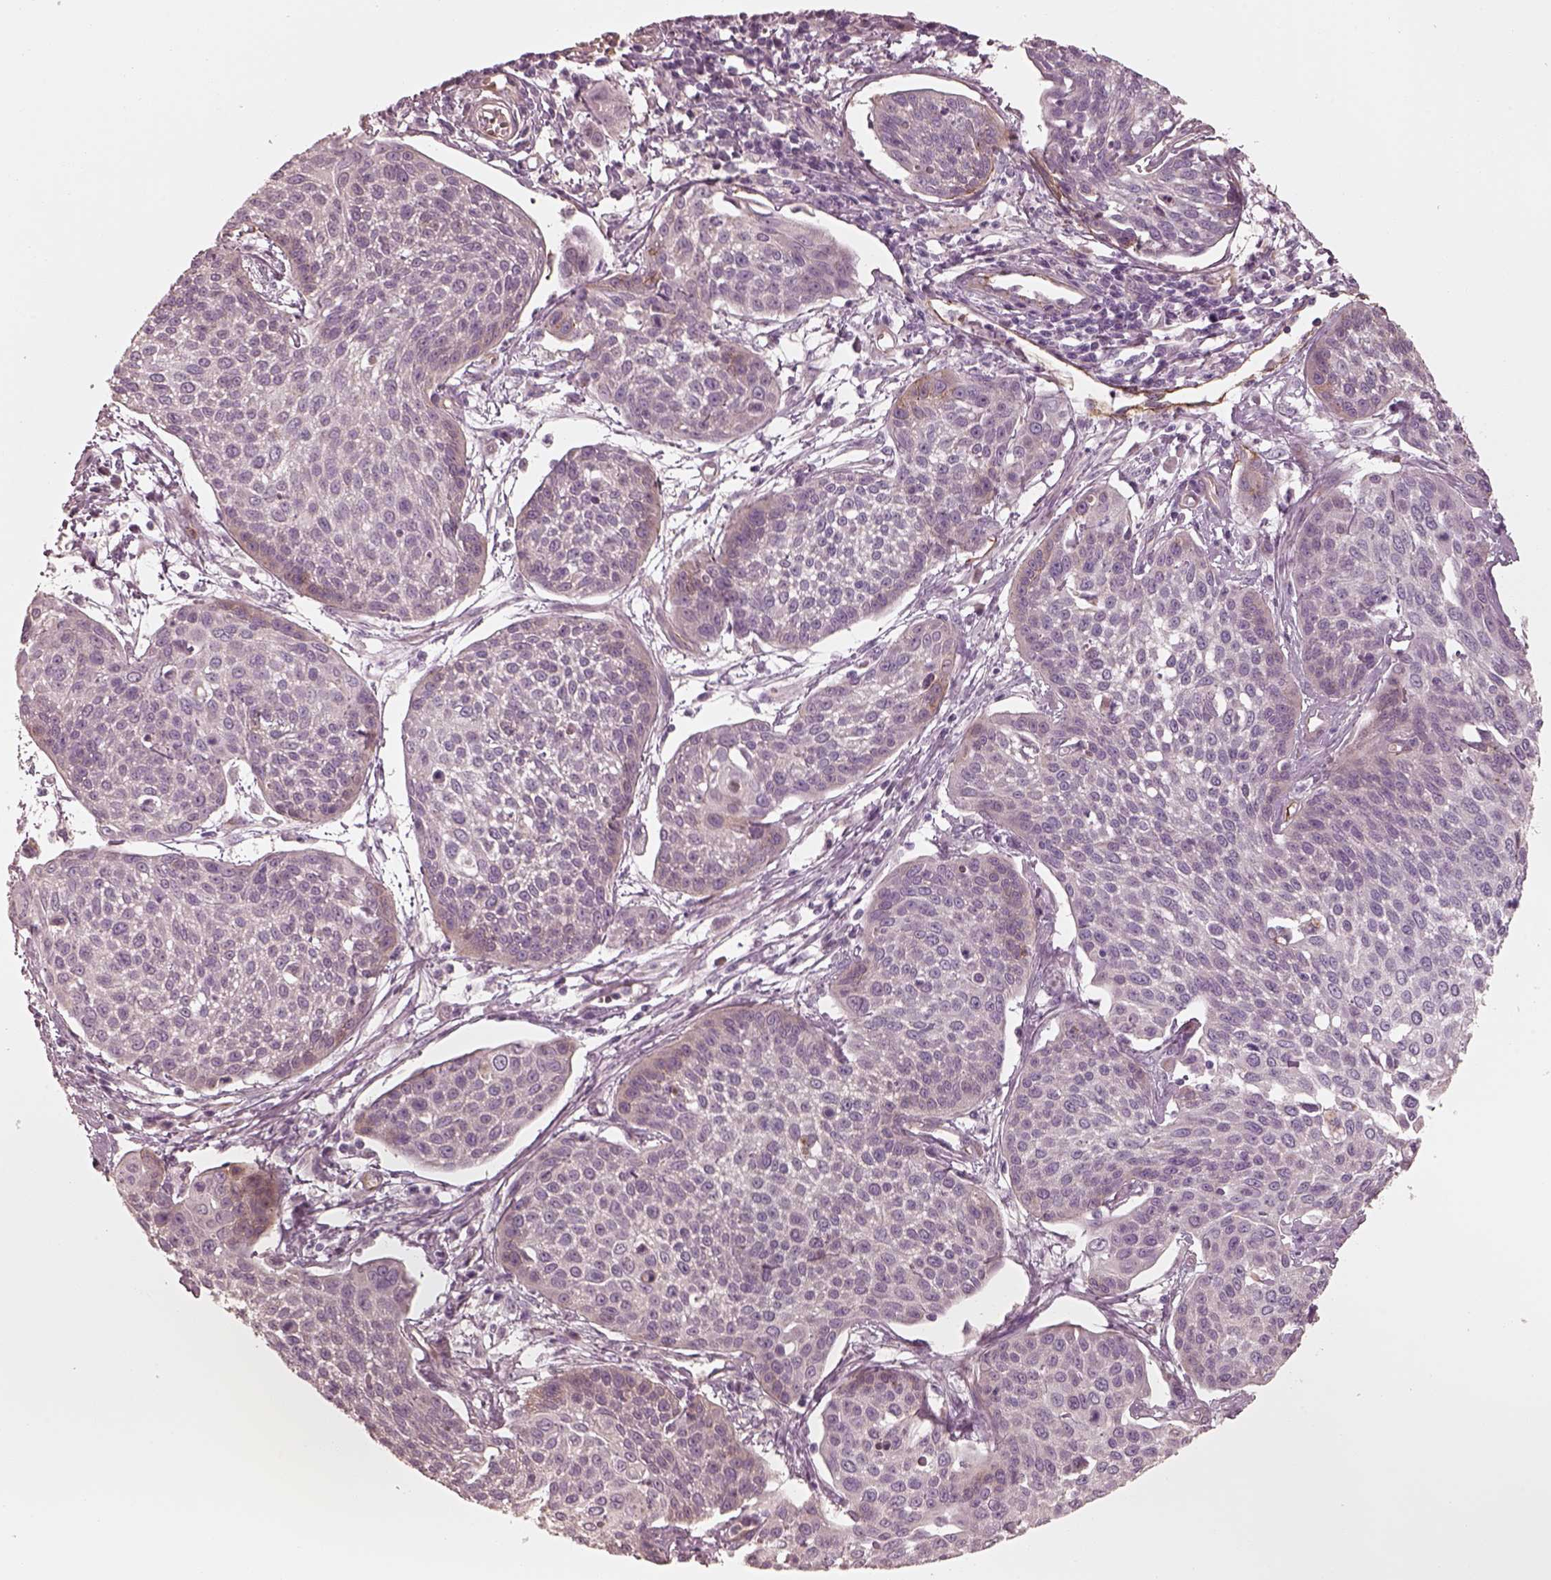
{"staining": {"intensity": "negative", "quantity": "none", "location": "none"}, "tissue": "cervical cancer", "cell_type": "Tumor cells", "image_type": "cancer", "snomed": [{"axis": "morphology", "description": "Squamous cell carcinoma, NOS"}, {"axis": "topography", "description": "Cervix"}], "caption": "Immunohistochemistry micrograph of neoplastic tissue: cervical cancer stained with DAB shows no significant protein positivity in tumor cells.", "gene": "CRYM", "patient": {"sex": "female", "age": 34}}